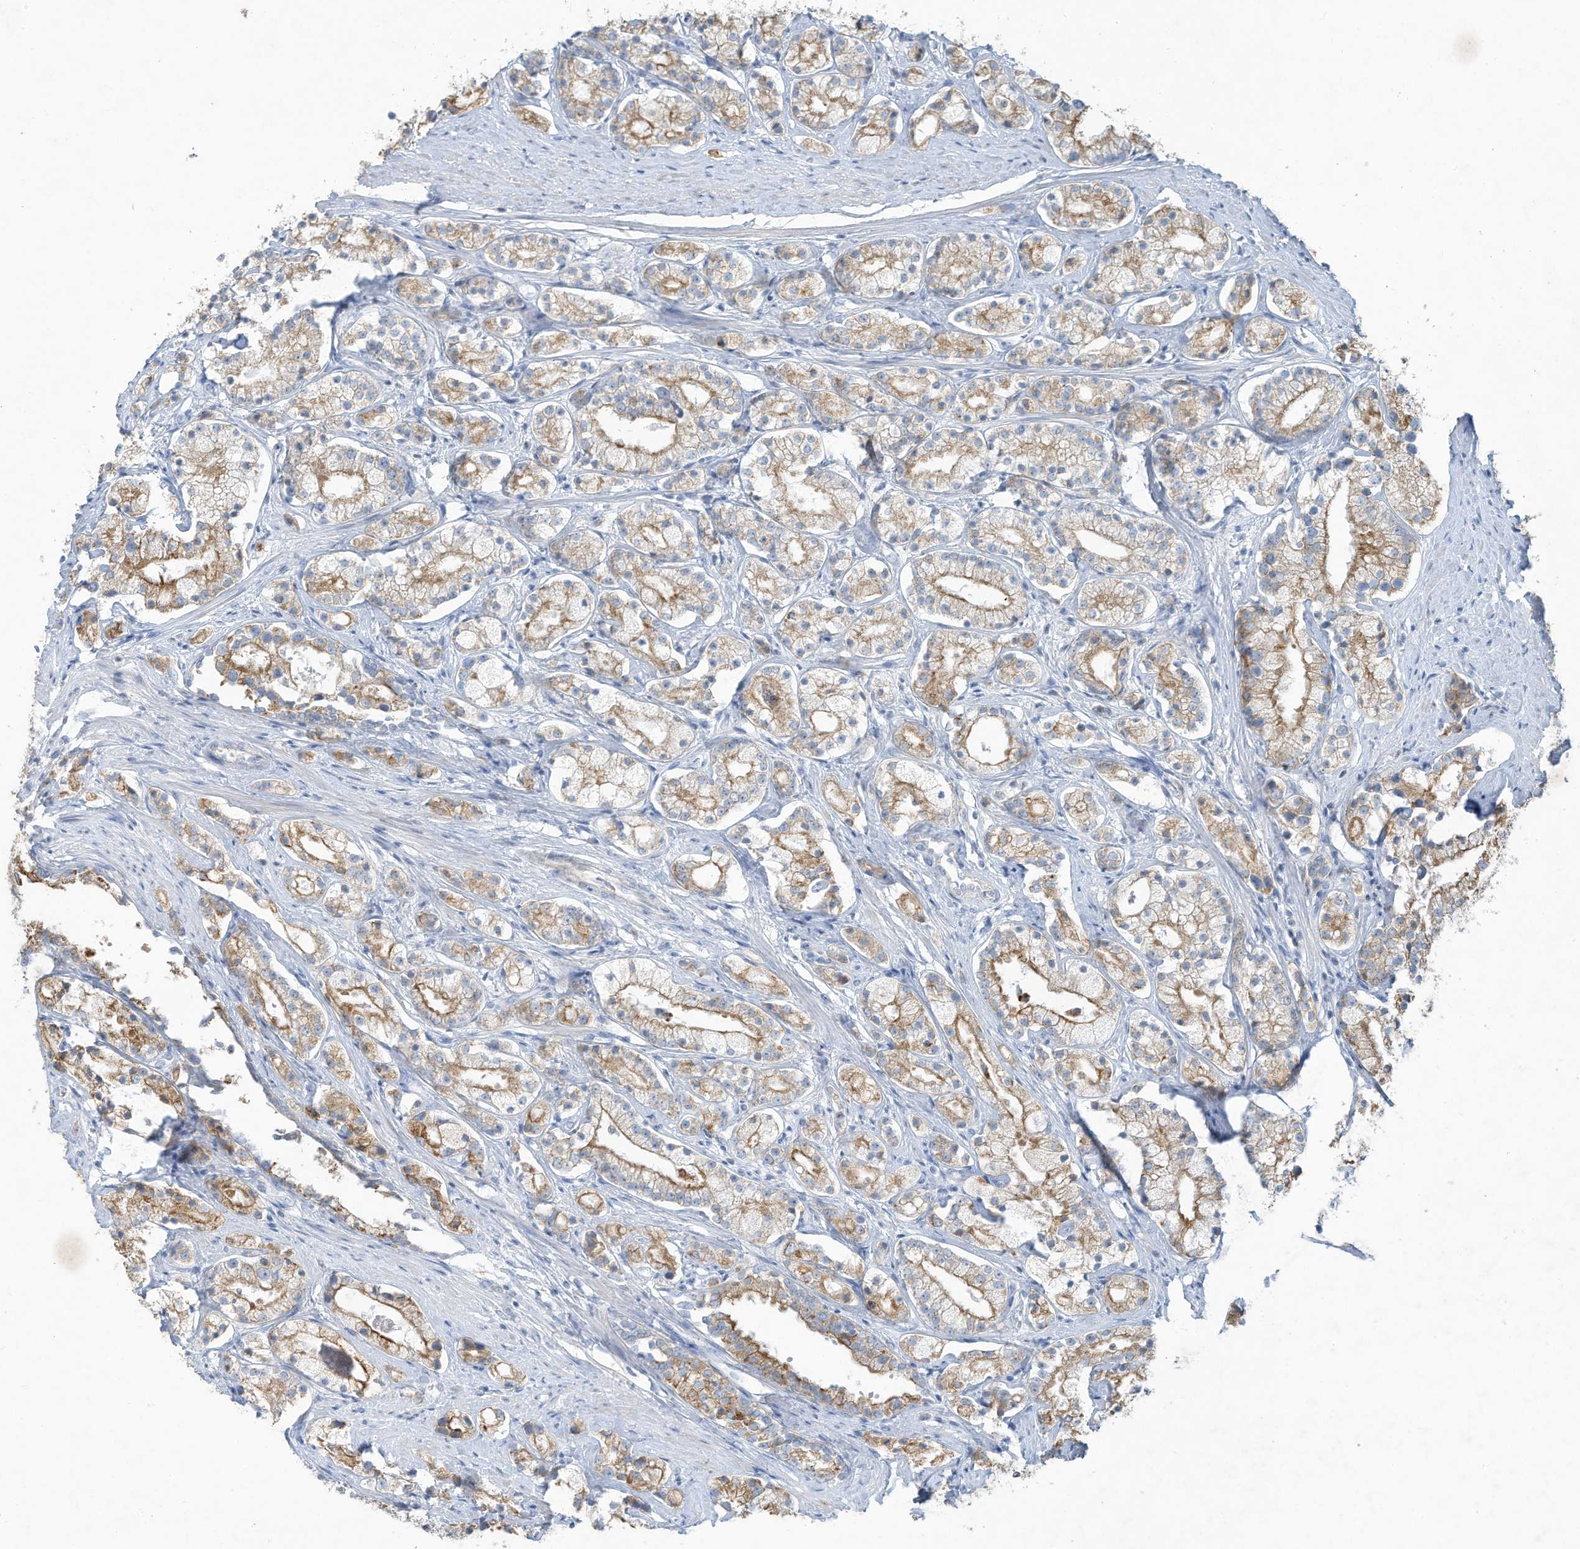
{"staining": {"intensity": "moderate", "quantity": ">75%", "location": "cytoplasmic/membranous"}, "tissue": "prostate cancer", "cell_type": "Tumor cells", "image_type": "cancer", "snomed": [{"axis": "morphology", "description": "Adenocarcinoma, High grade"}, {"axis": "topography", "description": "Prostate"}], "caption": "Protein analysis of prostate cancer tissue reveals moderate cytoplasmic/membranous positivity in approximately >75% of tumor cells. The staining is performed using DAB brown chromogen to label protein expression. The nuclei are counter-stained blue using hematoxylin.", "gene": "TUBE1", "patient": {"sex": "male", "age": 69}}